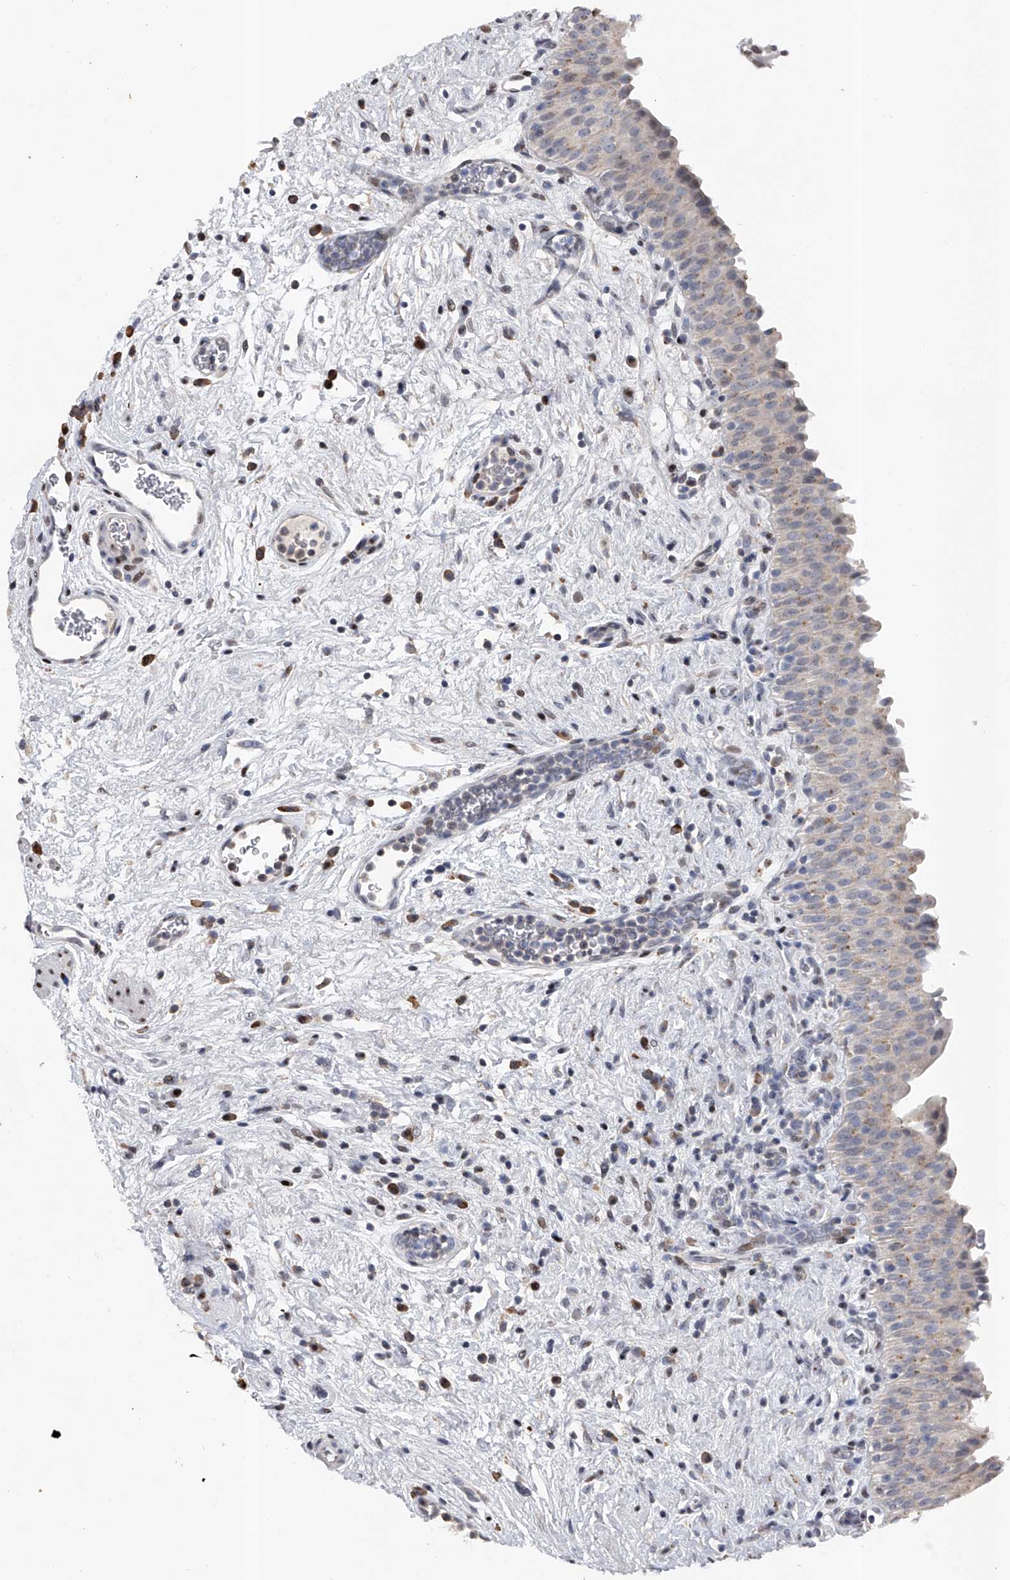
{"staining": {"intensity": "weak", "quantity": "25%-75%", "location": "nuclear"}, "tissue": "urinary bladder", "cell_type": "Urothelial cells", "image_type": "normal", "snomed": [{"axis": "morphology", "description": "Normal tissue, NOS"}, {"axis": "topography", "description": "Urinary bladder"}], "caption": "Protein expression by immunohistochemistry (IHC) exhibits weak nuclear staining in about 25%-75% of urothelial cells in unremarkable urinary bladder. (DAB IHC with brightfield microscopy, high magnification).", "gene": "RWDD2A", "patient": {"sex": "male", "age": 82}}